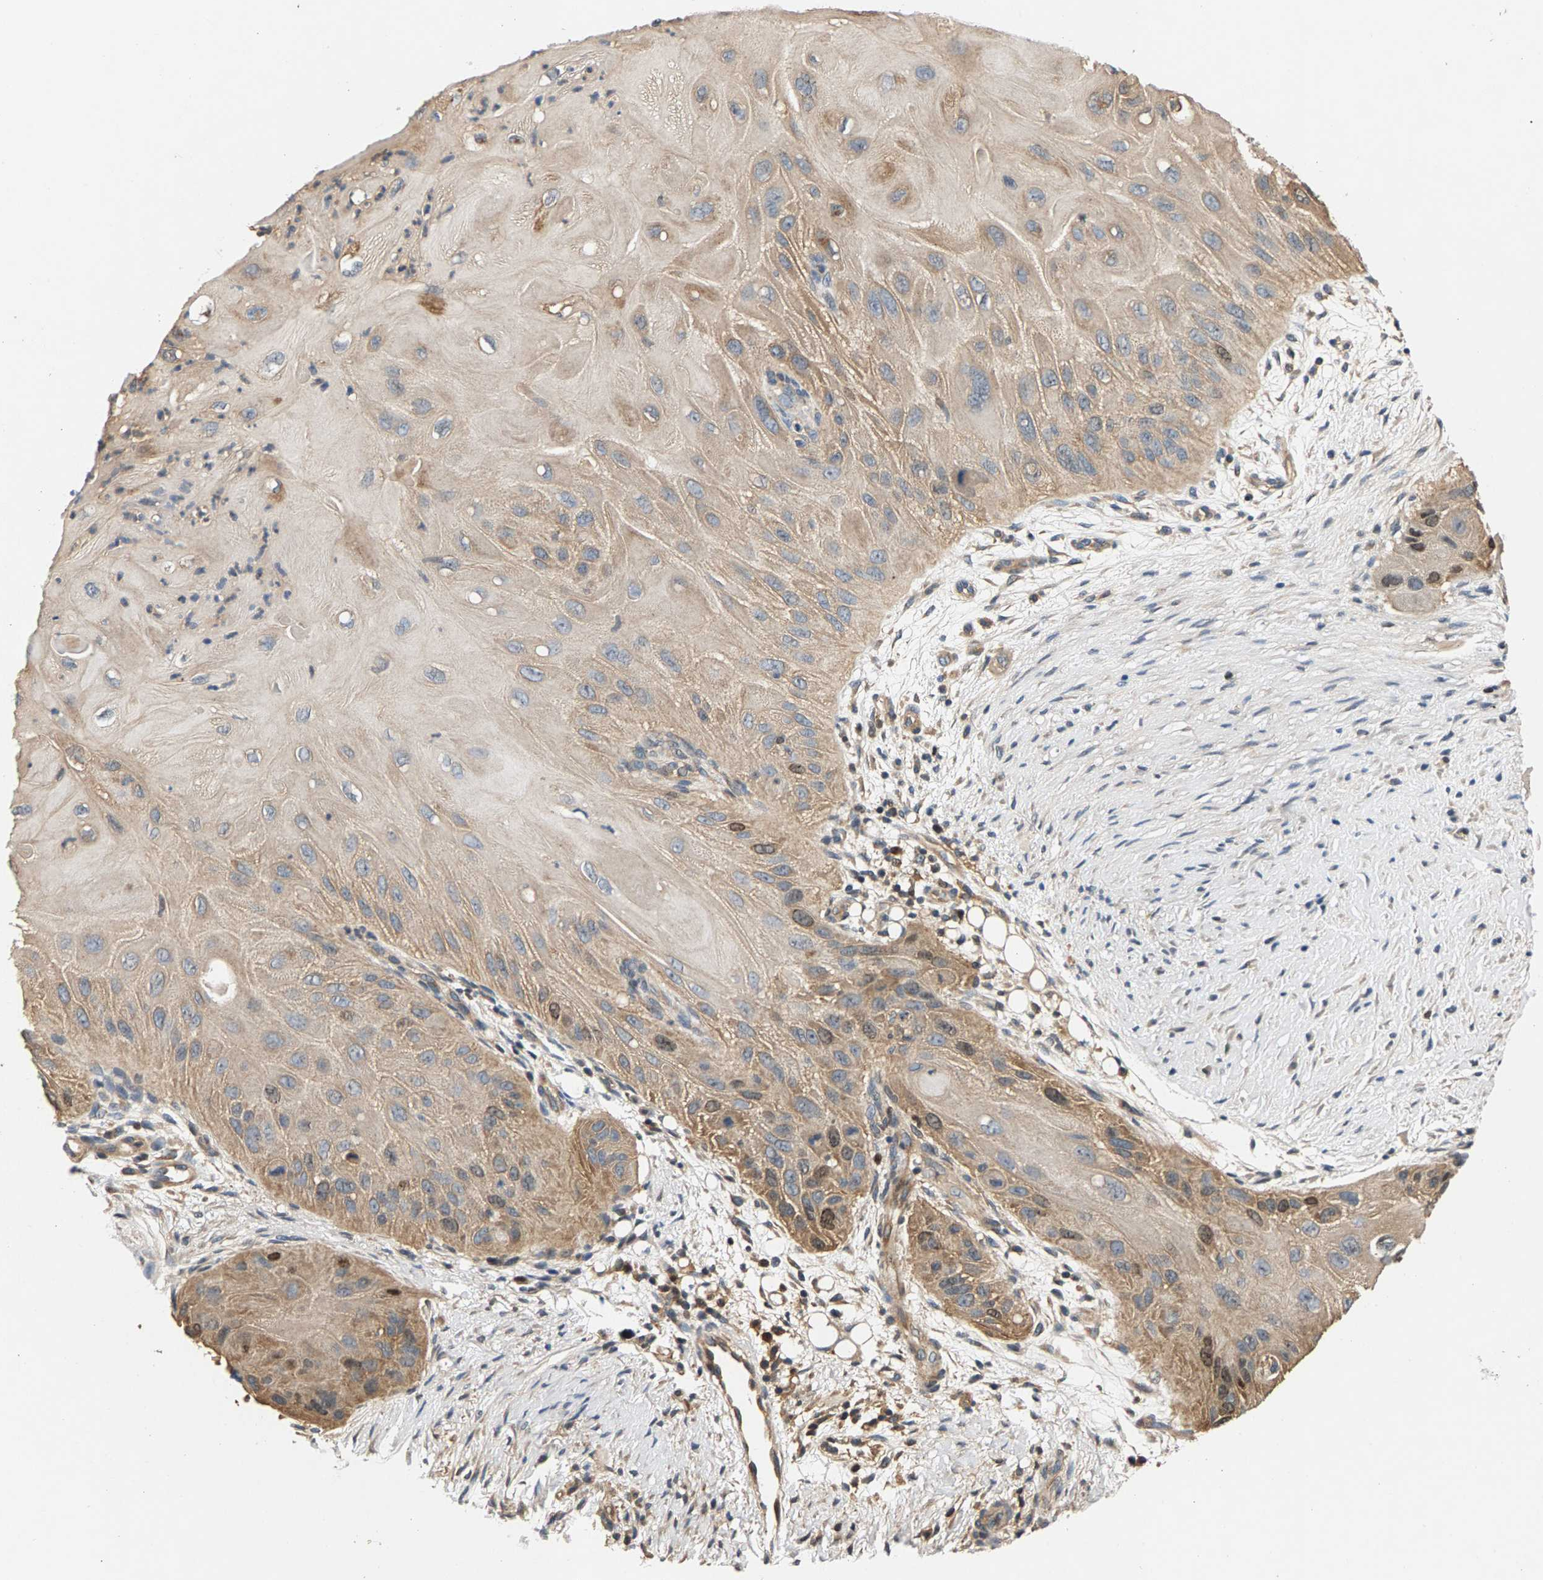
{"staining": {"intensity": "moderate", "quantity": "<25%", "location": "cytoplasmic/membranous,nuclear"}, "tissue": "skin cancer", "cell_type": "Tumor cells", "image_type": "cancer", "snomed": [{"axis": "morphology", "description": "Squamous cell carcinoma, NOS"}, {"axis": "topography", "description": "Skin"}], "caption": "This micrograph reveals IHC staining of skin squamous cell carcinoma, with low moderate cytoplasmic/membranous and nuclear expression in approximately <25% of tumor cells.", "gene": "FAM78A", "patient": {"sex": "female", "age": 77}}